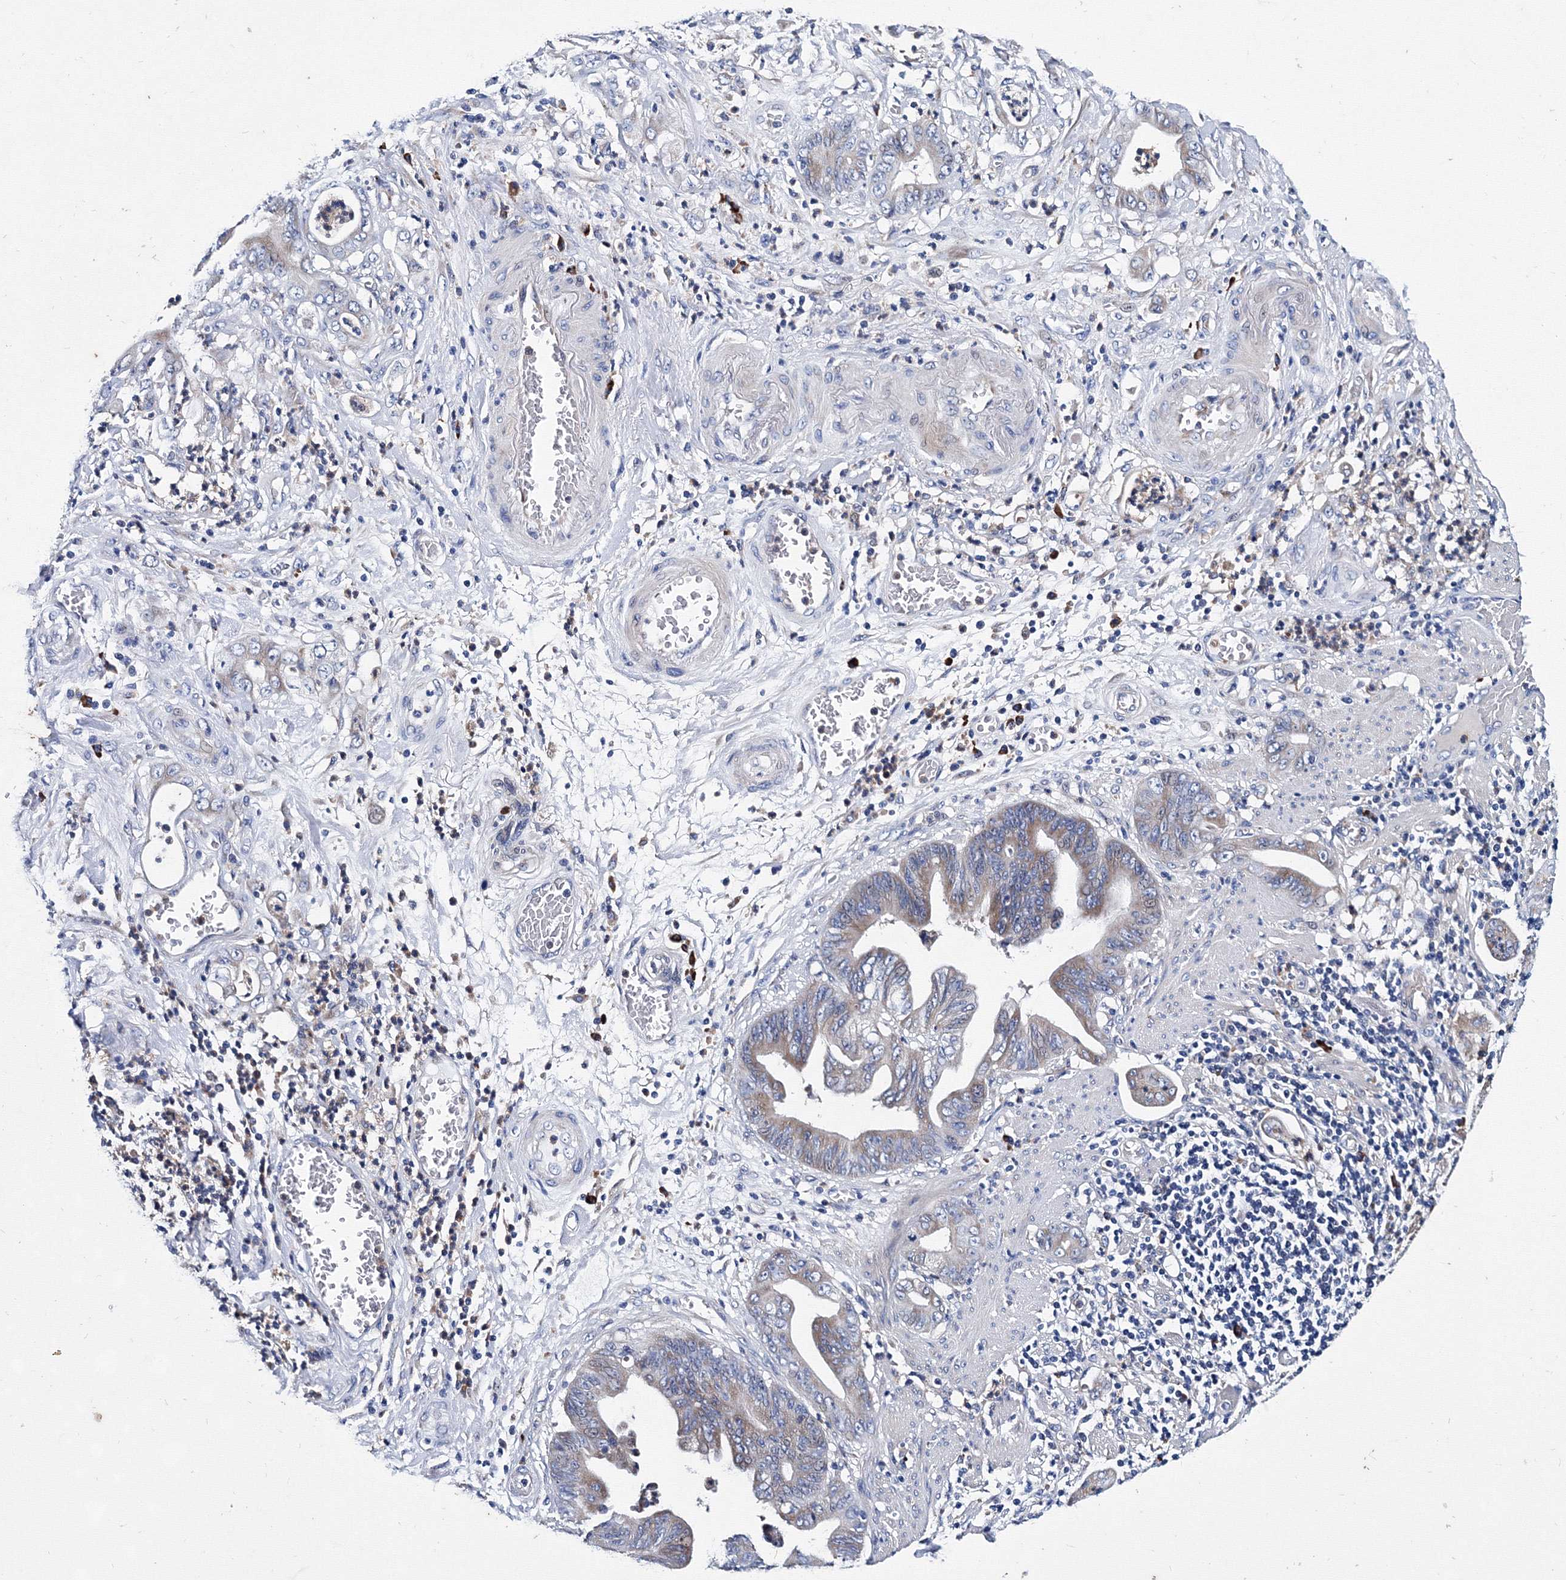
{"staining": {"intensity": "moderate", "quantity": "<25%", "location": "cytoplasmic/membranous"}, "tissue": "stomach cancer", "cell_type": "Tumor cells", "image_type": "cancer", "snomed": [{"axis": "morphology", "description": "Adenocarcinoma, NOS"}, {"axis": "topography", "description": "Stomach"}], "caption": "The photomicrograph reveals immunohistochemical staining of stomach cancer (adenocarcinoma). There is moderate cytoplasmic/membranous positivity is present in about <25% of tumor cells.", "gene": "TRPM2", "patient": {"sex": "female", "age": 73}}